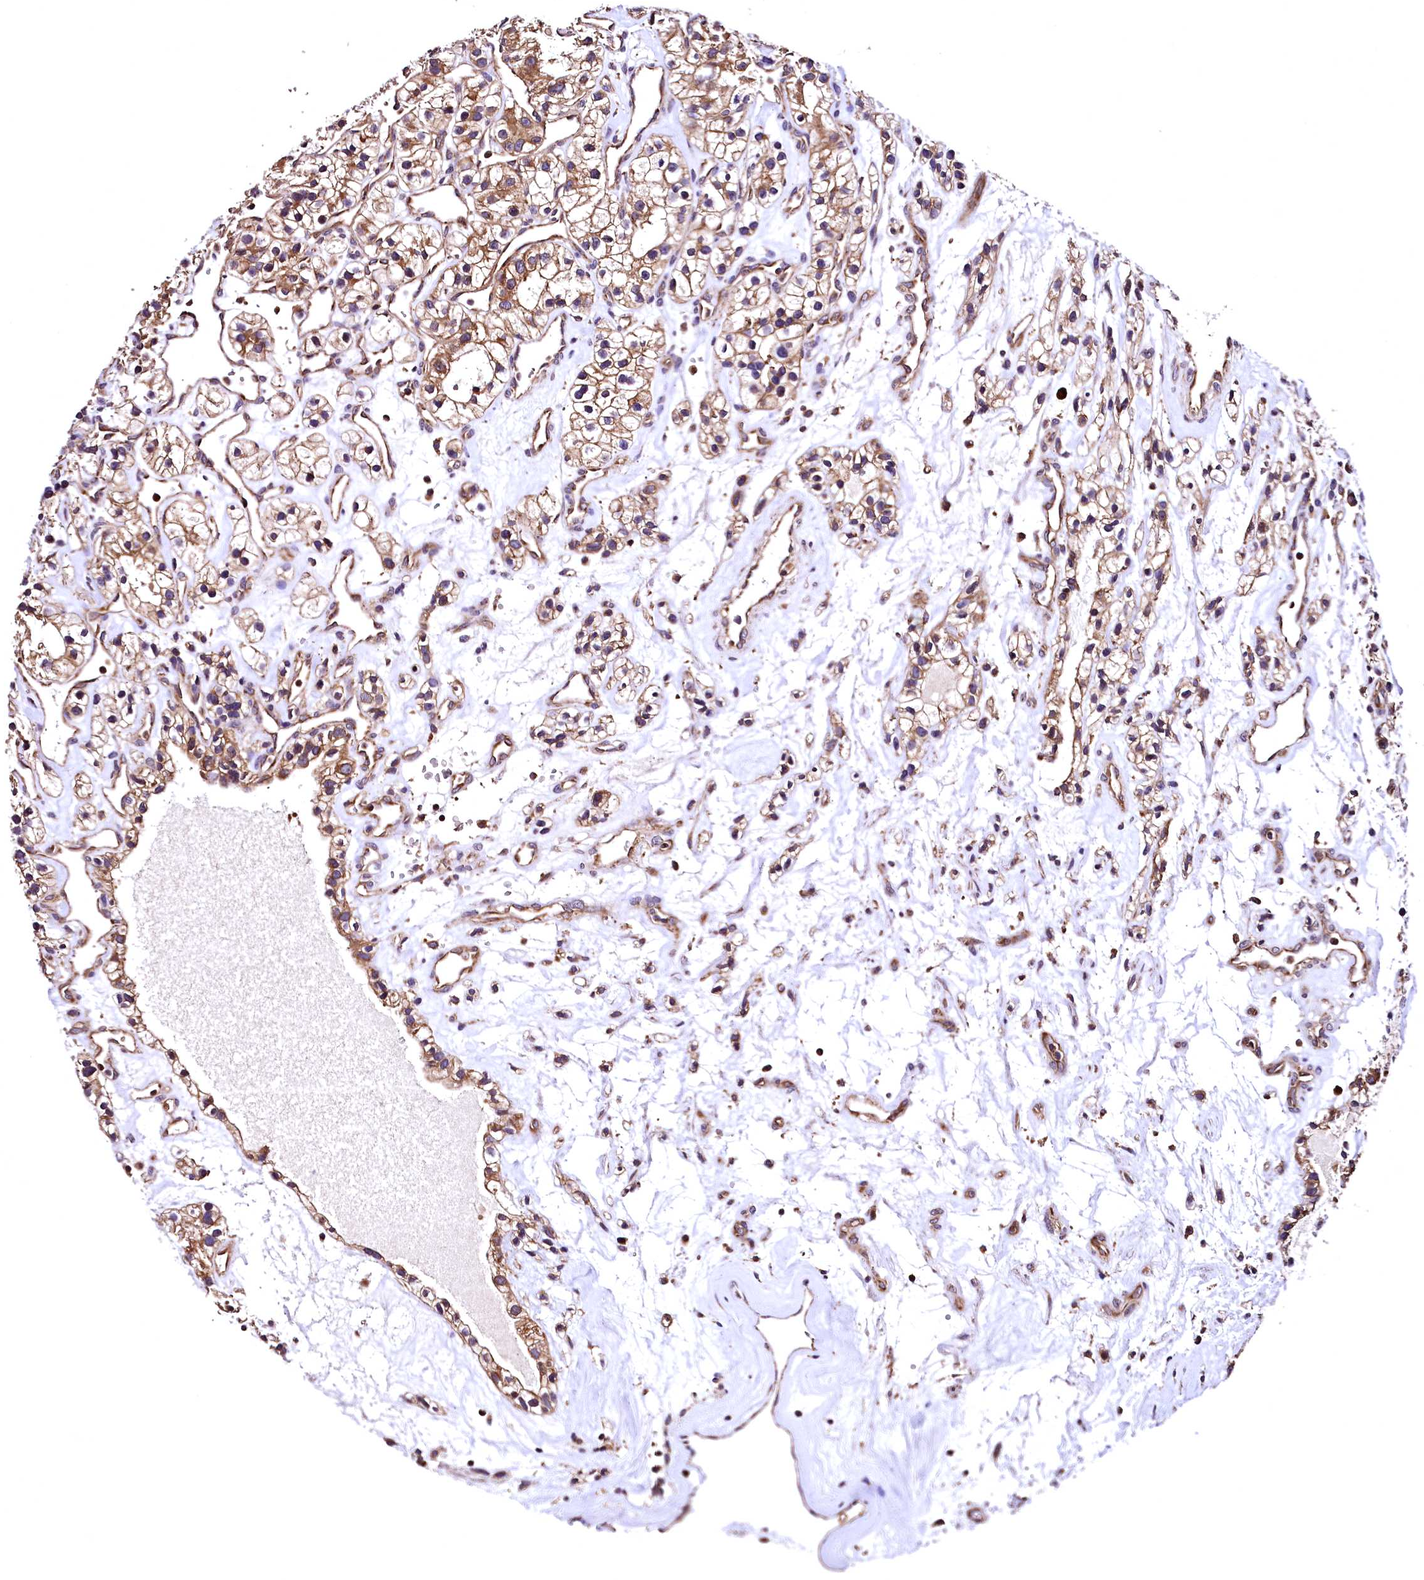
{"staining": {"intensity": "moderate", "quantity": ">75%", "location": "cytoplasmic/membranous"}, "tissue": "renal cancer", "cell_type": "Tumor cells", "image_type": "cancer", "snomed": [{"axis": "morphology", "description": "Adenocarcinoma, NOS"}, {"axis": "topography", "description": "Kidney"}], "caption": "The histopathology image shows a brown stain indicating the presence of a protein in the cytoplasmic/membranous of tumor cells in adenocarcinoma (renal).", "gene": "LRSAM1", "patient": {"sex": "female", "age": 57}}